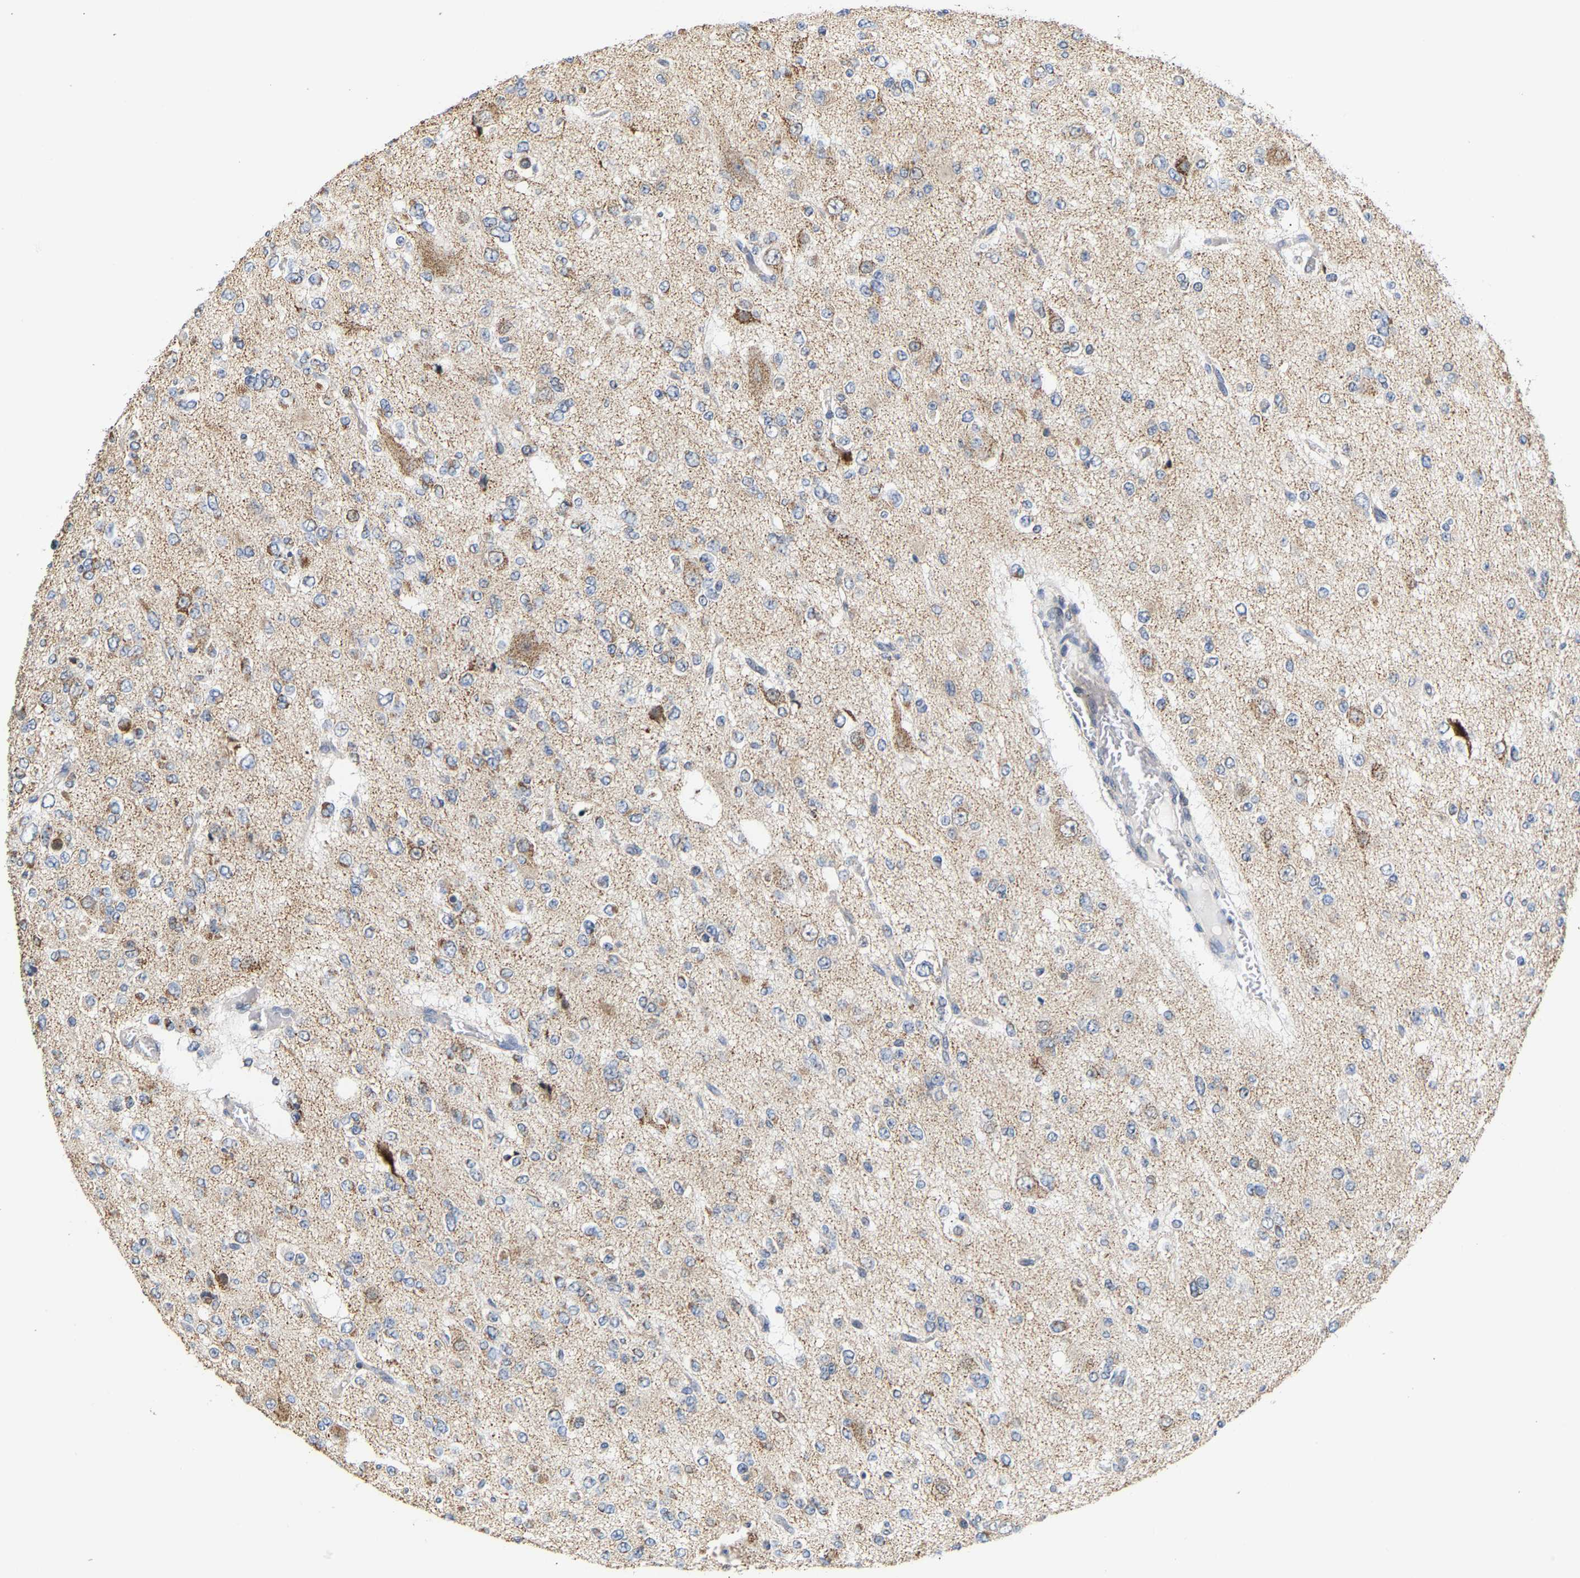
{"staining": {"intensity": "weak", "quantity": "<25%", "location": "cytoplasmic/membranous"}, "tissue": "glioma", "cell_type": "Tumor cells", "image_type": "cancer", "snomed": [{"axis": "morphology", "description": "Glioma, malignant, Low grade"}, {"axis": "topography", "description": "Brain"}], "caption": "IHC histopathology image of neoplastic tissue: human glioma stained with DAB reveals no significant protein staining in tumor cells. Brightfield microscopy of immunohistochemistry (IHC) stained with DAB (3,3'-diaminobenzidine) (brown) and hematoxylin (blue), captured at high magnification.", "gene": "PCNT", "patient": {"sex": "male", "age": 38}}